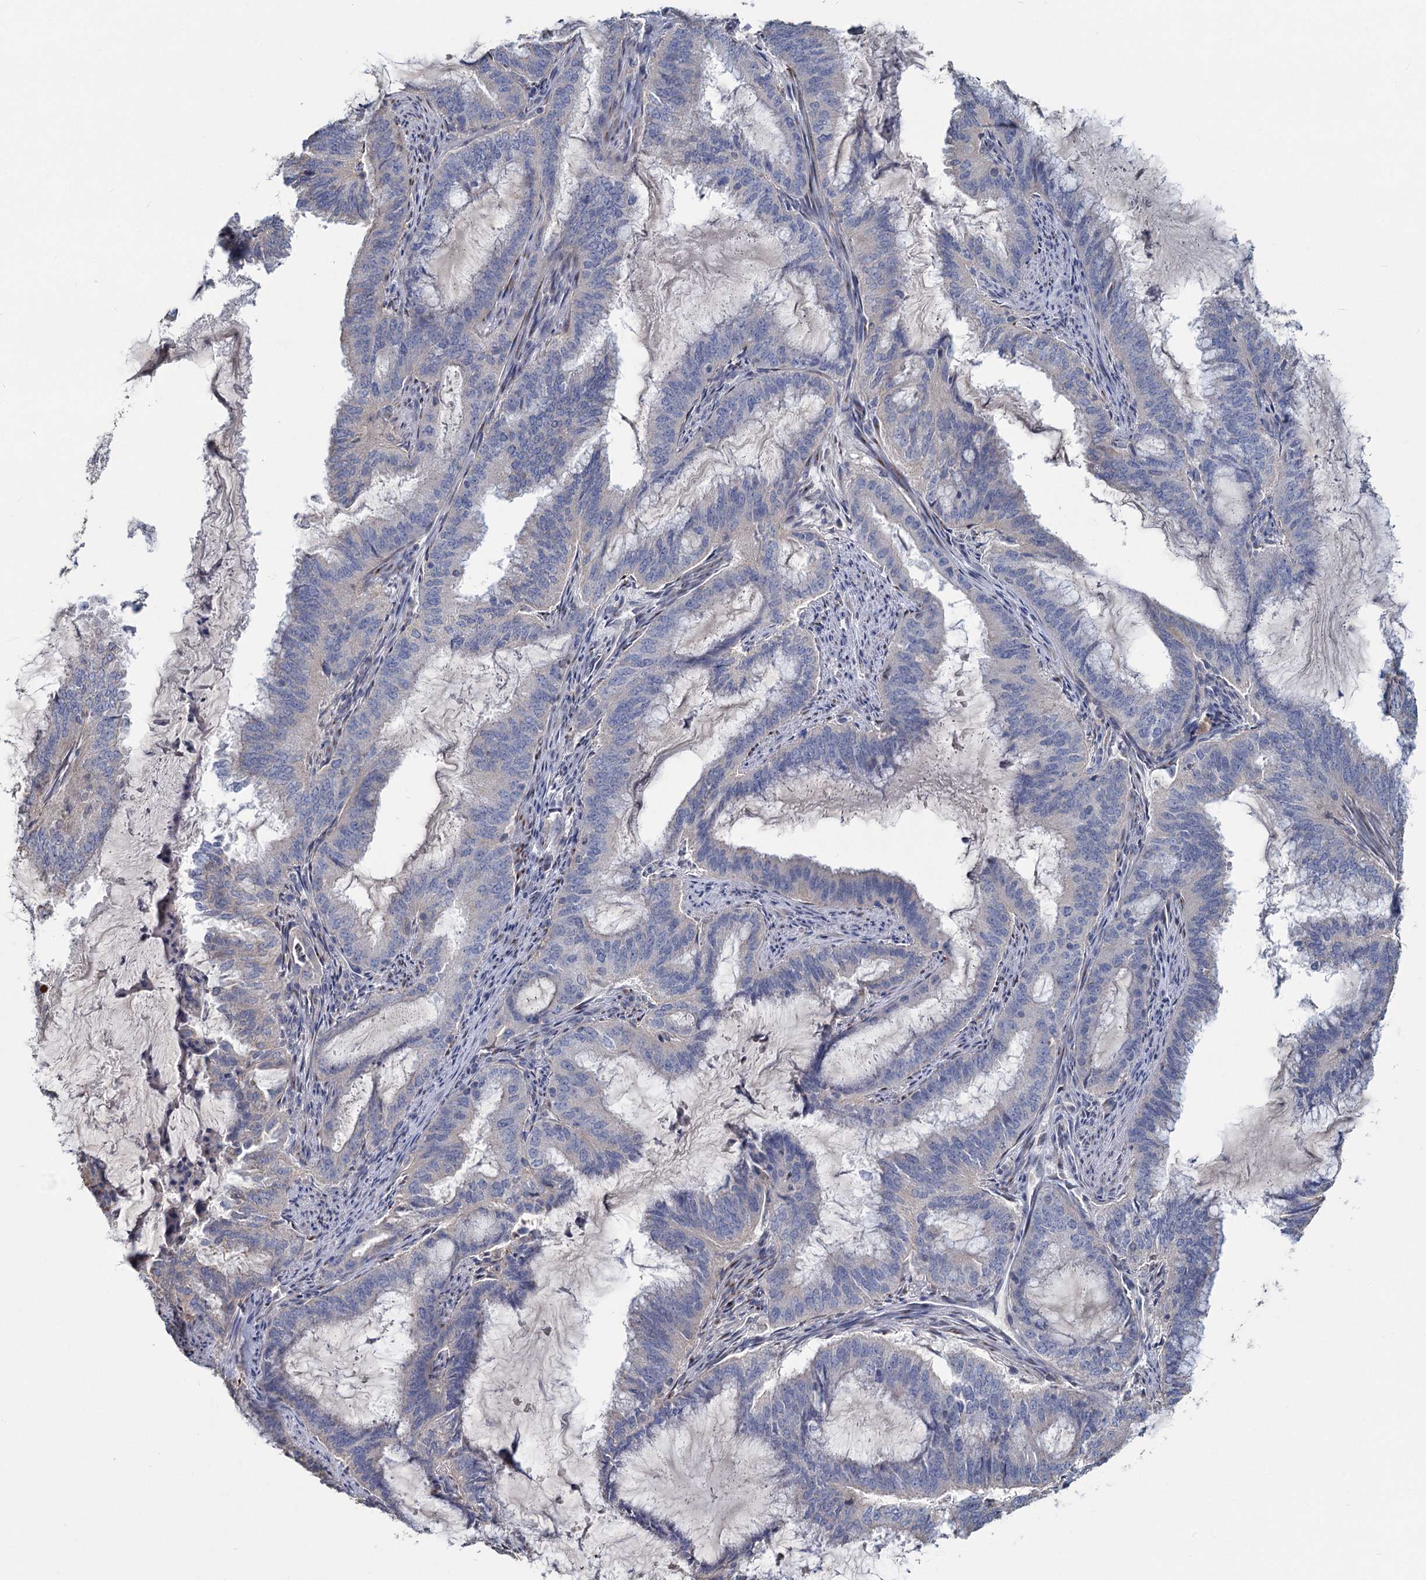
{"staining": {"intensity": "negative", "quantity": "none", "location": "none"}, "tissue": "endometrial cancer", "cell_type": "Tumor cells", "image_type": "cancer", "snomed": [{"axis": "morphology", "description": "Adenocarcinoma, NOS"}, {"axis": "topography", "description": "Endometrium"}], "caption": "Immunohistochemistry histopathology image of neoplastic tissue: adenocarcinoma (endometrial) stained with DAB (3,3'-diaminobenzidine) demonstrates no significant protein expression in tumor cells.", "gene": "HES2", "patient": {"sex": "female", "age": 51}}